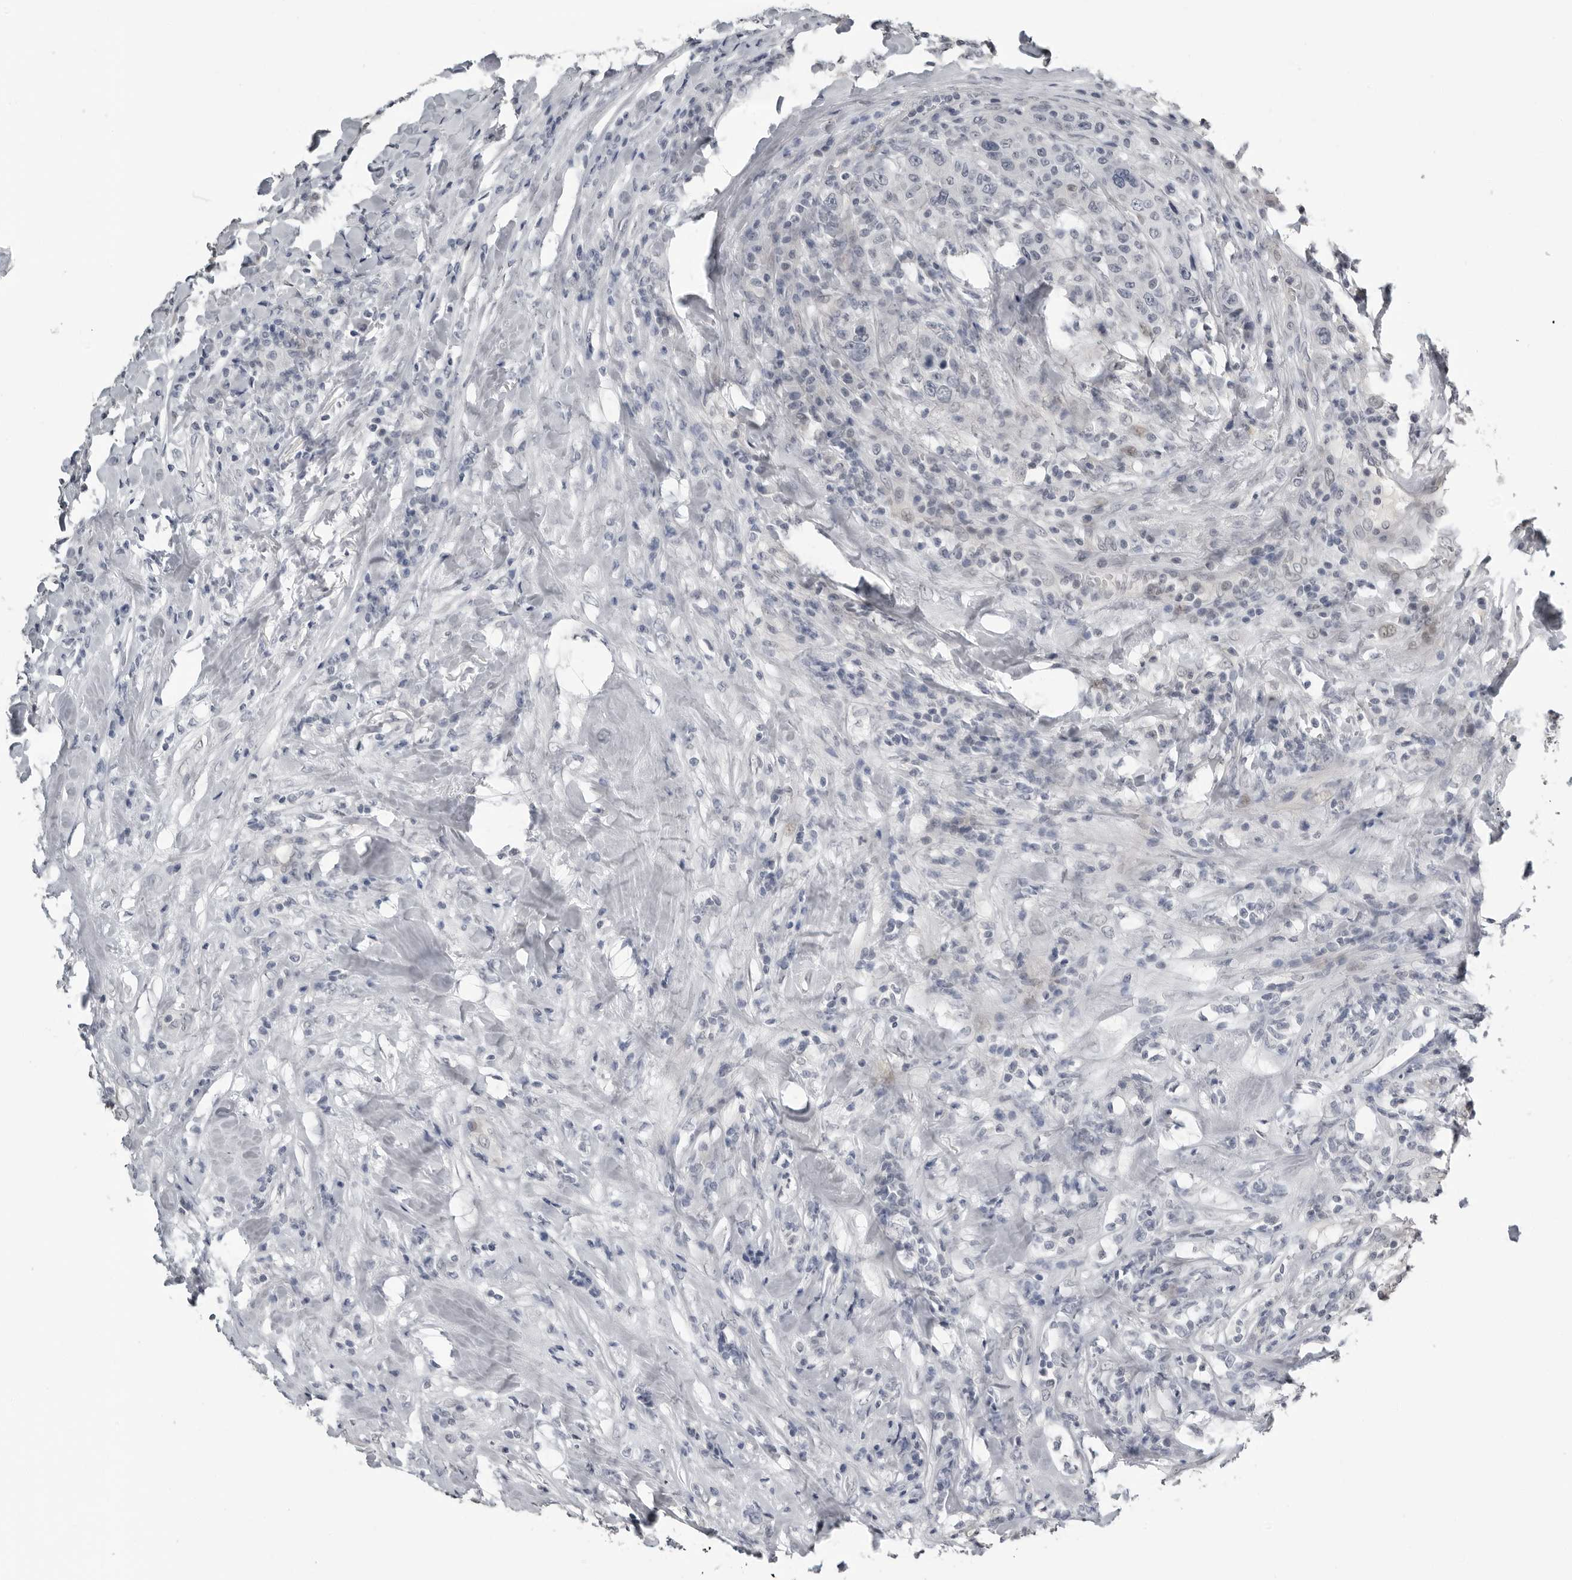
{"staining": {"intensity": "negative", "quantity": "none", "location": "none"}, "tissue": "breast cancer", "cell_type": "Tumor cells", "image_type": "cancer", "snomed": [{"axis": "morphology", "description": "Duct carcinoma"}, {"axis": "topography", "description": "Breast"}], "caption": "A high-resolution histopathology image shows immunohistochemistry (IHC) staining of breast infiltrating ductal carcinoma, which shows no significant staining in tumor cells.", "gene": "PRRX2", "patient": {"sex": "female", "age": 37}}